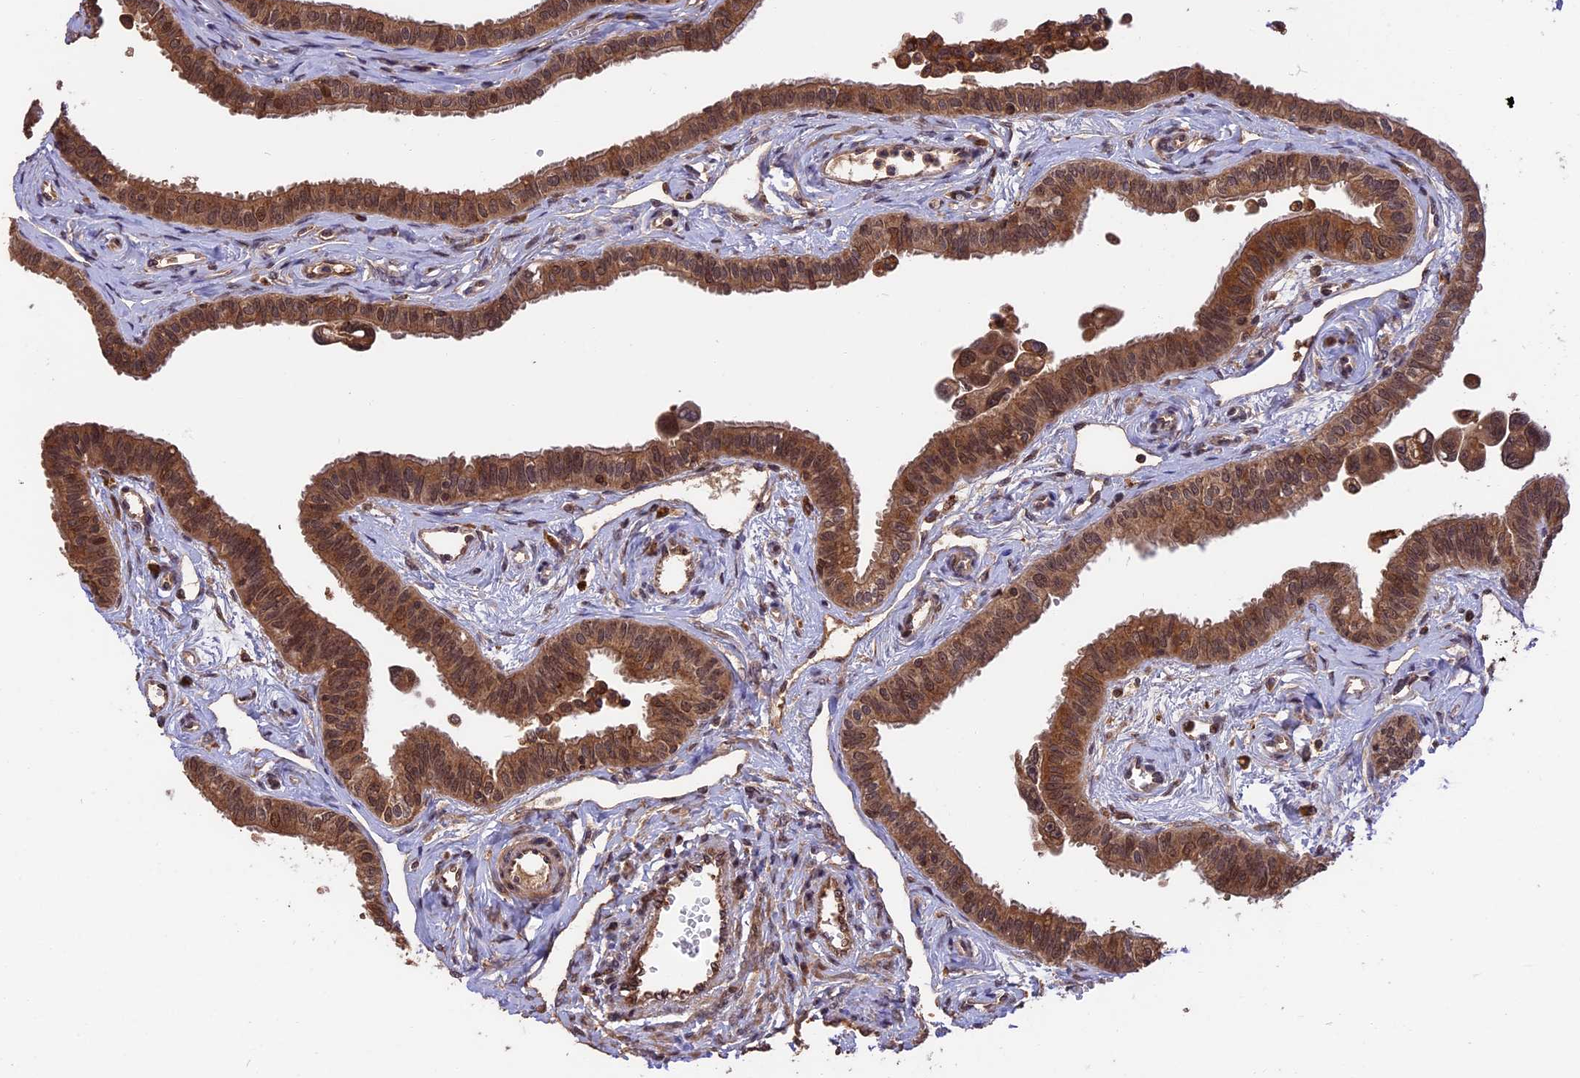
{"staining": {"intensity": "strong", "quantity": ">75%", "location": "cytoplasmic/membranous,nuclear"}, "tissue": "fallopian tube", "cell_type": "Glandular cells", "image_type": "normal", "snomed": [{"axis": "morphology", "description": "Normal tissue, NOS"}, {"axis": "morphology", "description": "Carcinoma, NOS"}, {"axis": "topography", "description": "Fallopian tube"}, {"axis": "topography", "description": "Ovary"}], "caption": "Immunohistochemistry (DAB (3,3'-diaminobenzidine)) staining of normal human fallopian tube displays strong cytoplasmic/membranous,nuclear protein expression in about >75% of glandular cells. (Brightfield microscopy of DAB IHC at high magnification).", "gene": "ESCO1", "patient": {"sex": "female", "age": 59}}